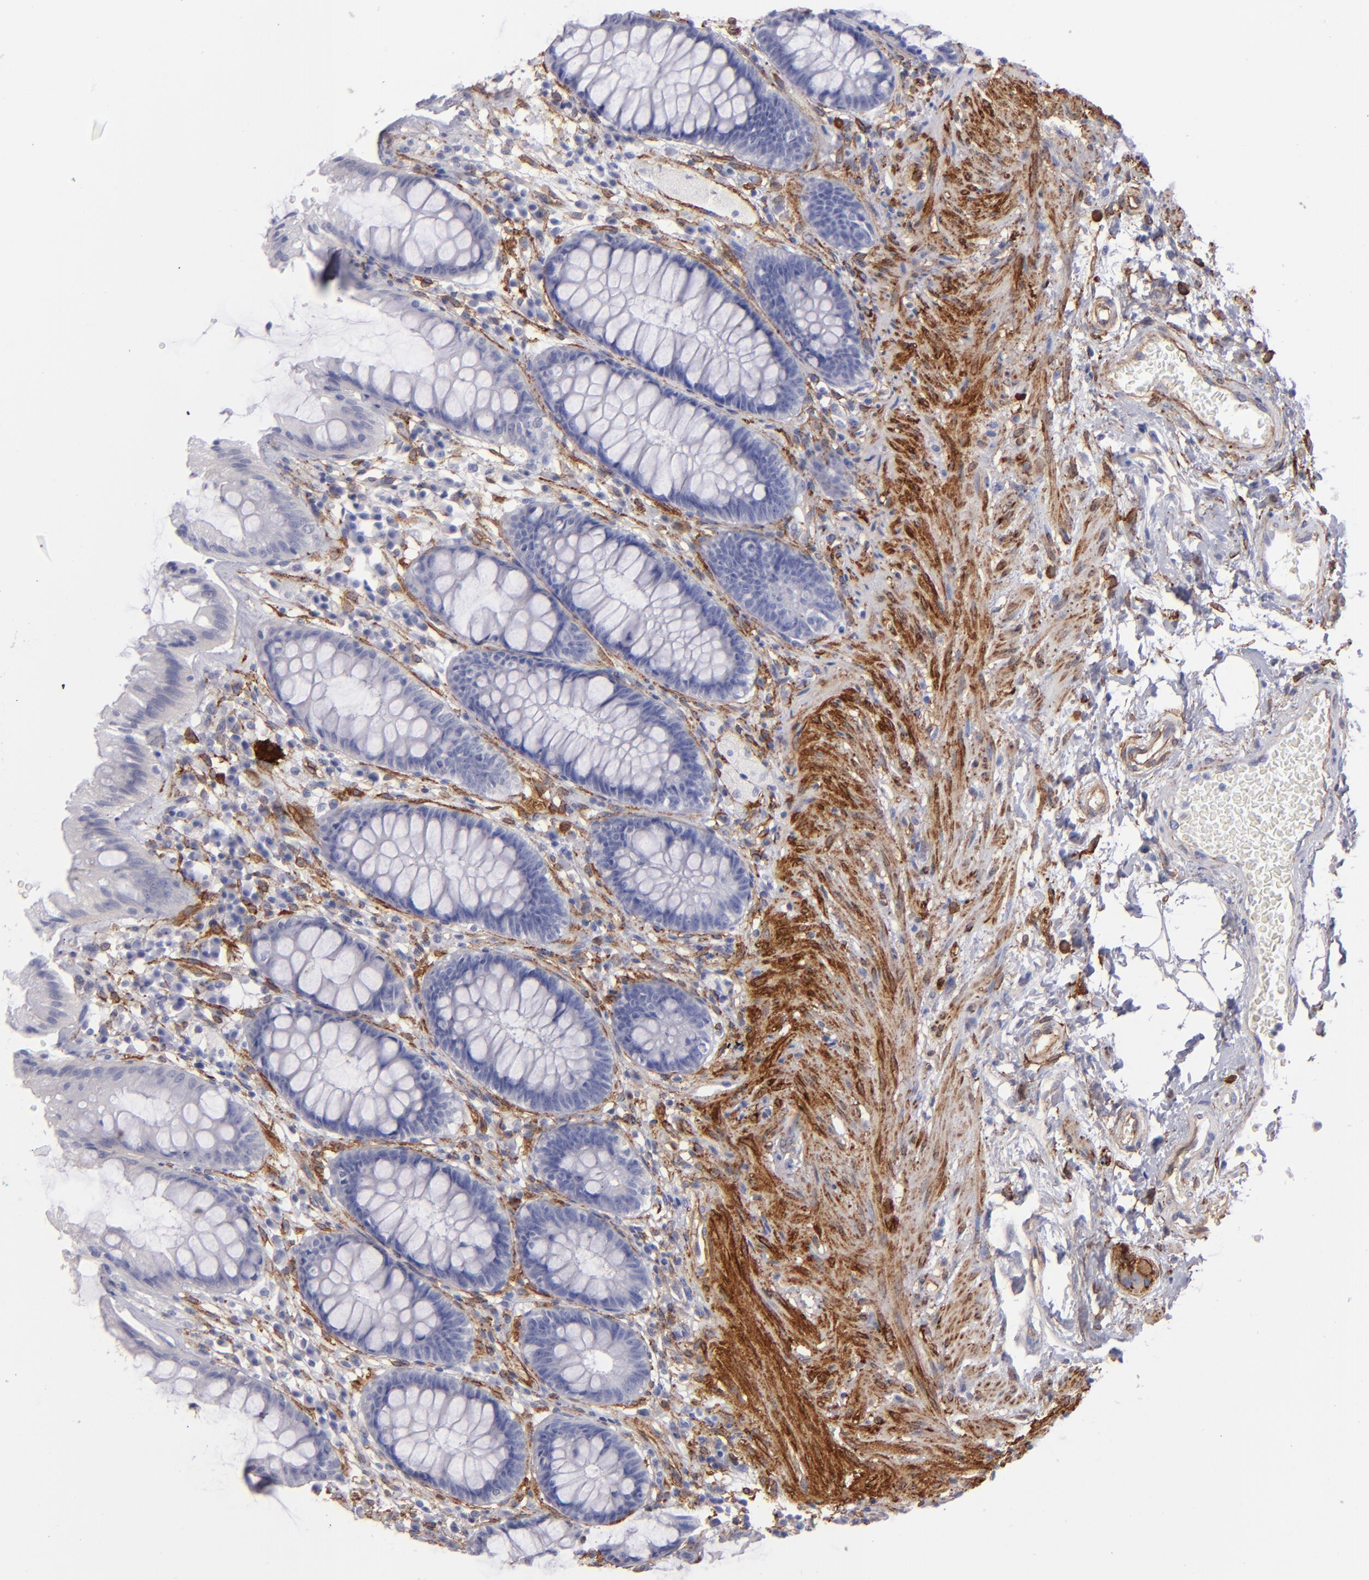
{"staining": {"intensity": "negative", "quantity": "none", "location": "none"}, "tissue": "rectum", "cell_type": "Glandular cells", "image_type": "normal", "snomed": [{"axis": "morphology", "description": "Normal tissue, NOS"}, {"axis": "topography", "description": "Rectum"}], "caption": "Immunohistochemistry (IHC) image of unremarkable rectum: rectum stained with DAB (3,3'-diaminobenzidine) demonstrates no significant protein staining in glandular cells. (Stains: DAB immunohistochemistry with hematoxylin counter stain, Microscopy: brightfield microscopy at high magnification).", "gene": "AHNAK2", "patient": {"sex": "female", "age": 46}}